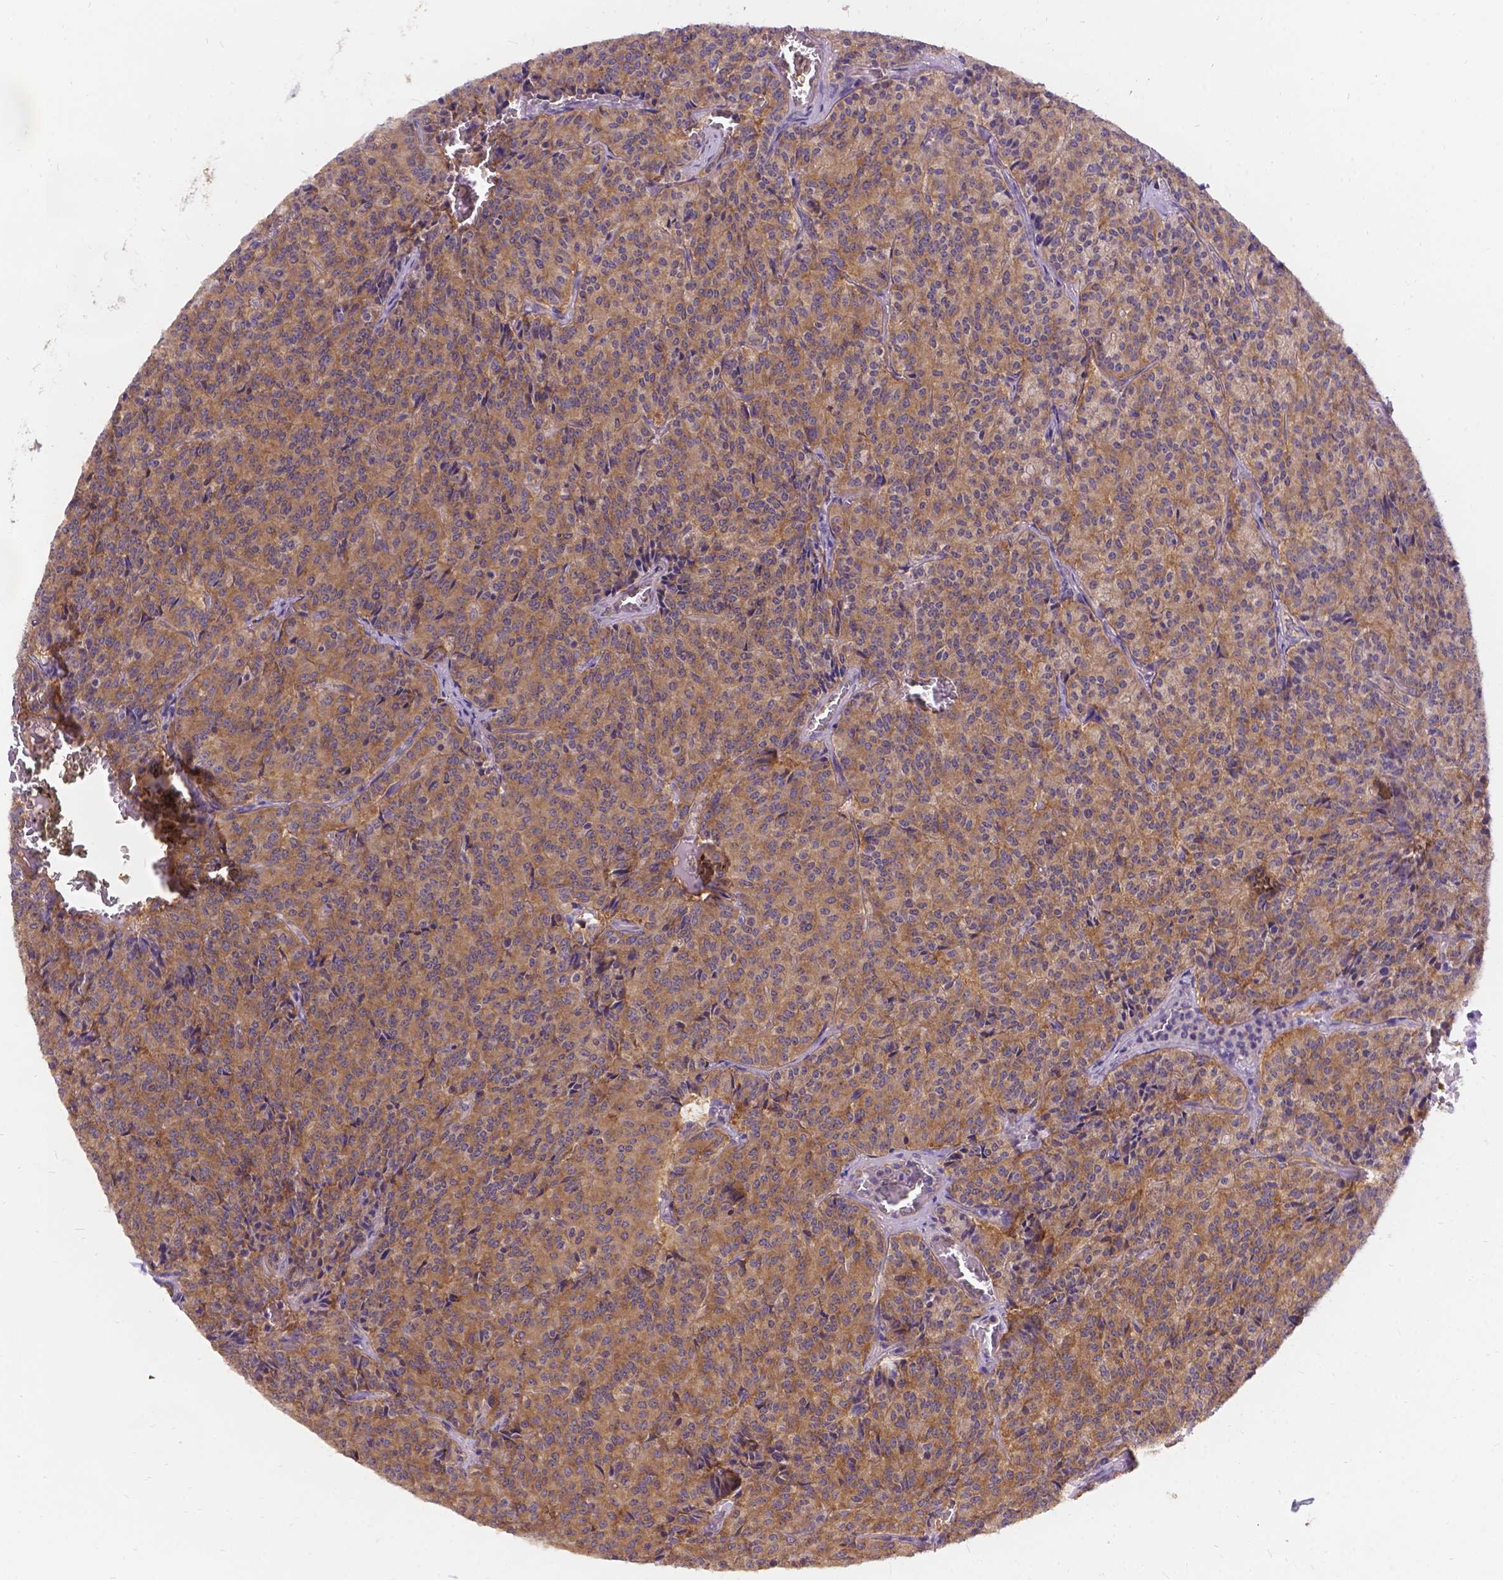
{"staining": {"intensity": "moderate", "quantity": ">75%", "location": "cytoplasmic/membranous"}, "tissue": "carcinoid", "cell_type": "Tumor cells", "image_type": "cancer", "snomed": [{"axis": "morphology", "description": "Carcinoid, malignant, NOS"}, {"axis": "topography", "description": "Lung"}], "caption": "High-power microscopy captured an immunohistochemistry (IHC) micrograph of carcinoid, revealing moderate cytoplasmic/membranous staining in approximately >75% of tumor cells.", "gene": "DENND6A", "patient": {"sex": "male", "age": 70}}